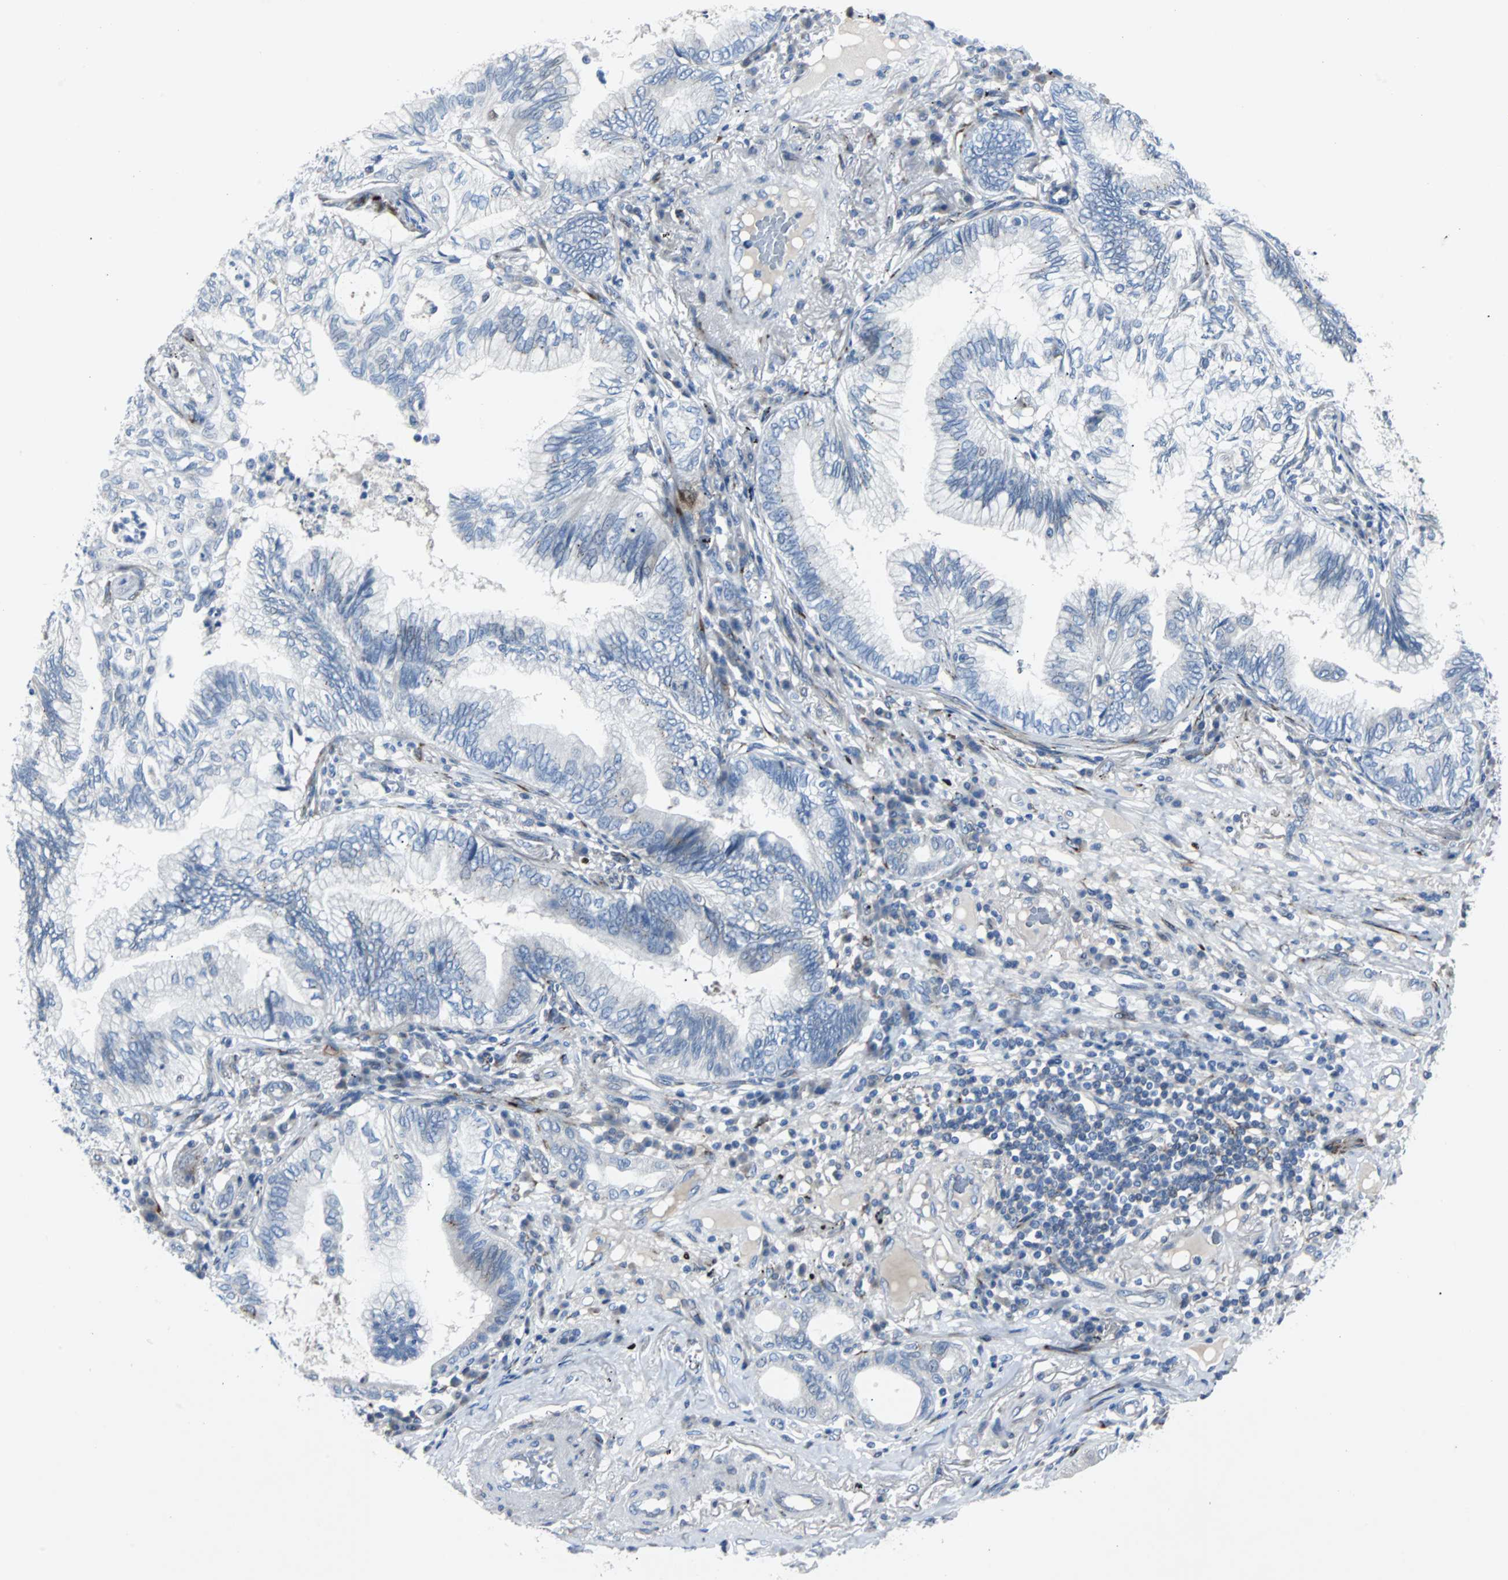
{"staining": {"intensity": "negative", "quantity": "none", "location": "none"}, "tissue": "lung cancer", "cell_type": "Tumor cells", "image_type": "cancer", "snomed": [{"axis": "morphology", "description": "Adenocarcinoma, NOS"}, {"axis": "topography", "description": "Lung"}], "caption": "There is no significant staining in tumor cells of adenocarcinoma (lung).", "gene": "BBC3", "patient": {"sex": "female", "age": 70}}